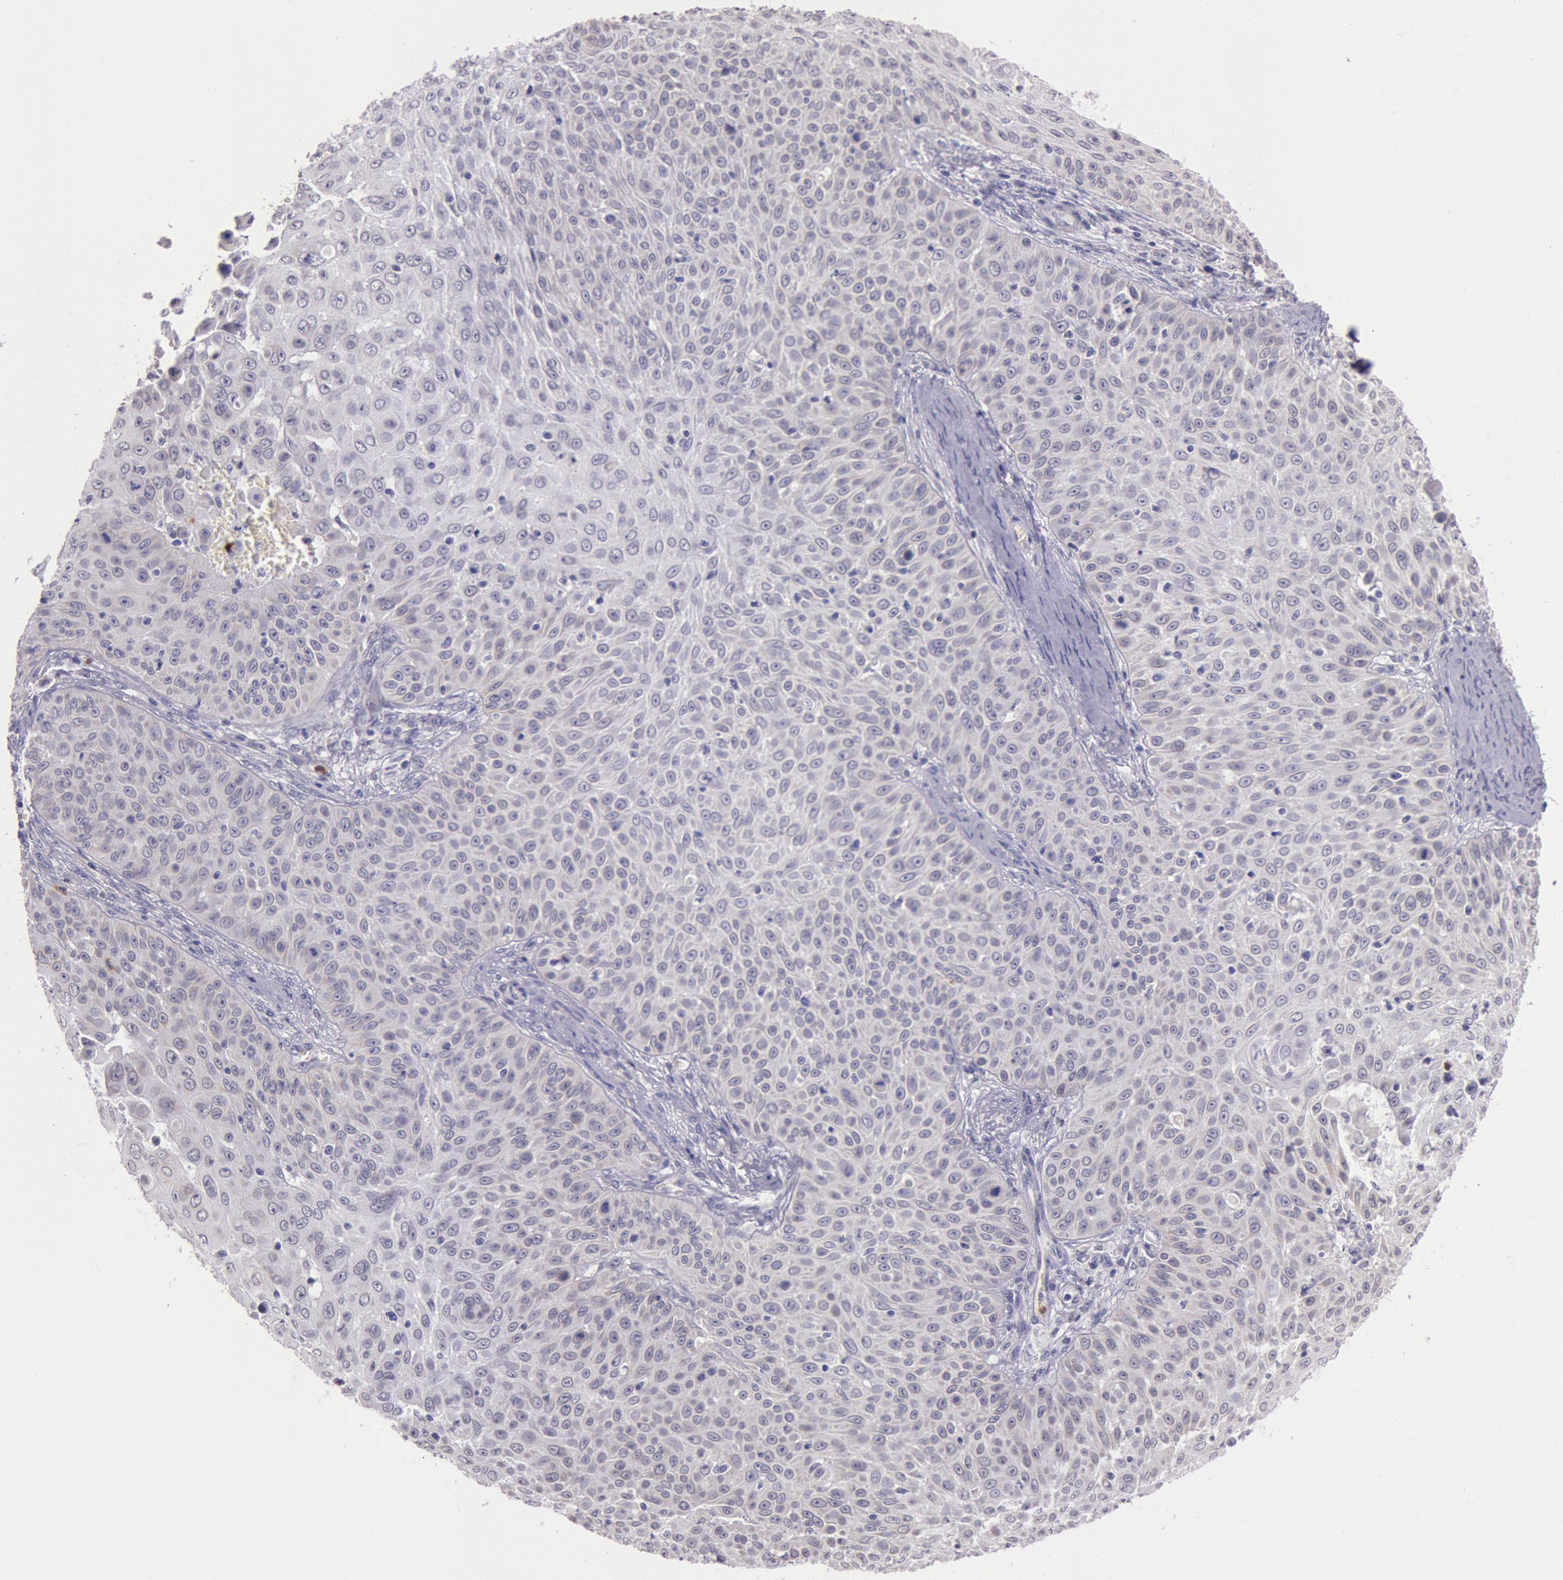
{"staining": {"intensity": "negative", "quantity": "none", "location": "none"}, "tissue": "skin cancer", "cell_type": "Tumor cells", "image_type": "cancer", "snomed": [{"axis": "morphology", "description": "Squamous cell carcinoma, NOS"}, {"axis": "topography", "description": "Skin"}], "caption": "Tumor cells are negative for protein expression in human skin cancer. (DAB (3,3'-diaminobenzidine) IHC visualized using brightfield microscopy, high magnification).", "gene": "KDM6A", "patient": {"sex": "male", "age": 82}}